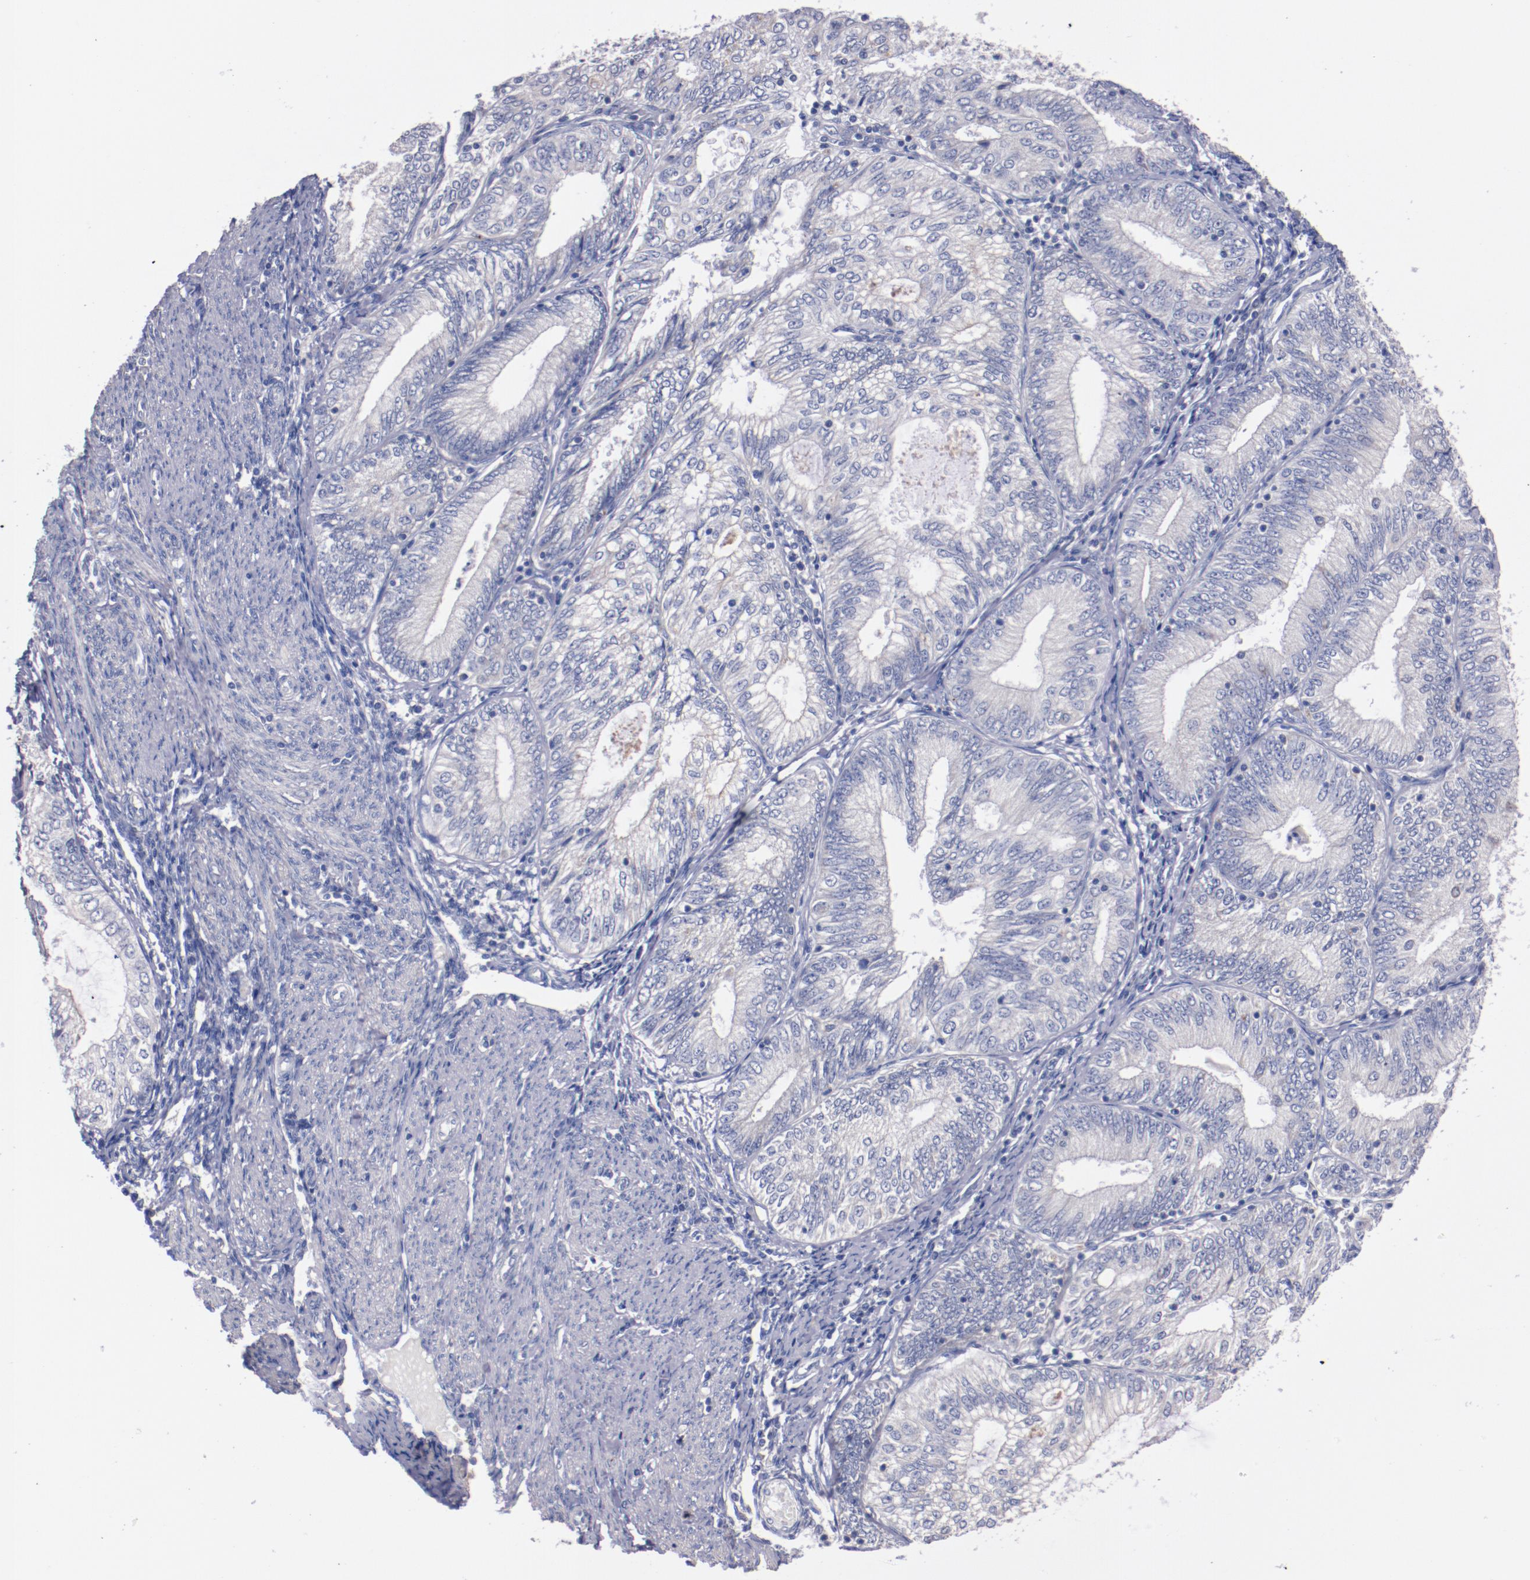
{"staining": {"intensity": "negative", "quantity": "none", "location": "none"}, "tissue": "endometrial cancer", "cell_type": "Tumor cells", "image_type": "cancer", "snomed": [{"axis": "morphology", "description": "Adenocarcinoma, NOS"}, {"axis": "topography", "description": "Endometrium"}], "caption": "IHC of adenocarcinoma (endometrial) exhibits no expression in tumor cells.", "gene": "CNTNAP2", "patient": {"sex": "female", "age": 69}}